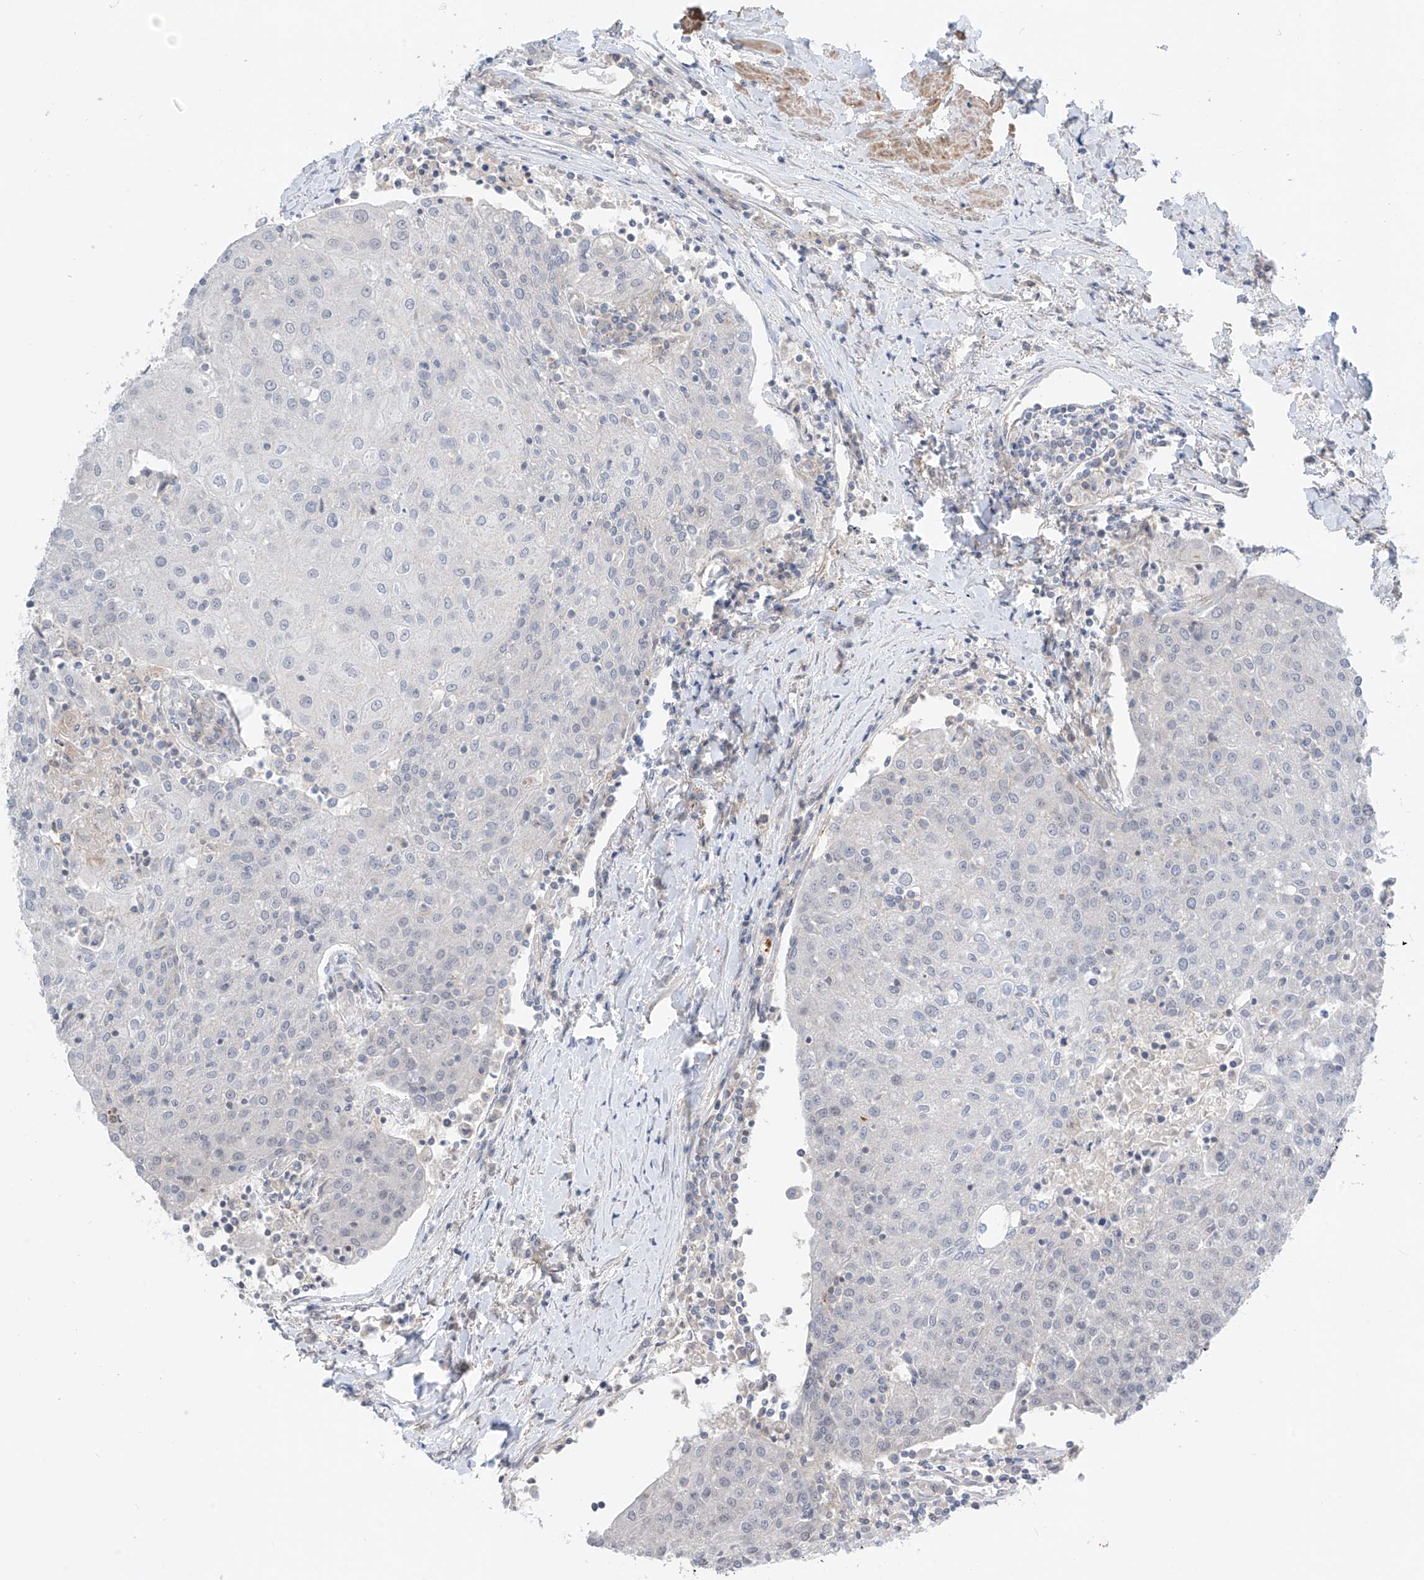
{"staining": {"intensity": "negative", "quantity": "none", "location": "none"}, "tissue": "urothelial cancer", "cell_type": "Tumor cells", "image_type": "cancer", "snomed": [{"axis": "morphology", "description": "Urothelial carcinoma, High grade"}, {"axis": "topography", "description": "Urinary bladder"}], "caption": "This is an immunohistochemistry photomicrograph of high-grade urothelial carcinoma. There is no positivity in tumor cells.", "gene": "ABLIM2", "patient": {"sex": "female", "age": 85}}